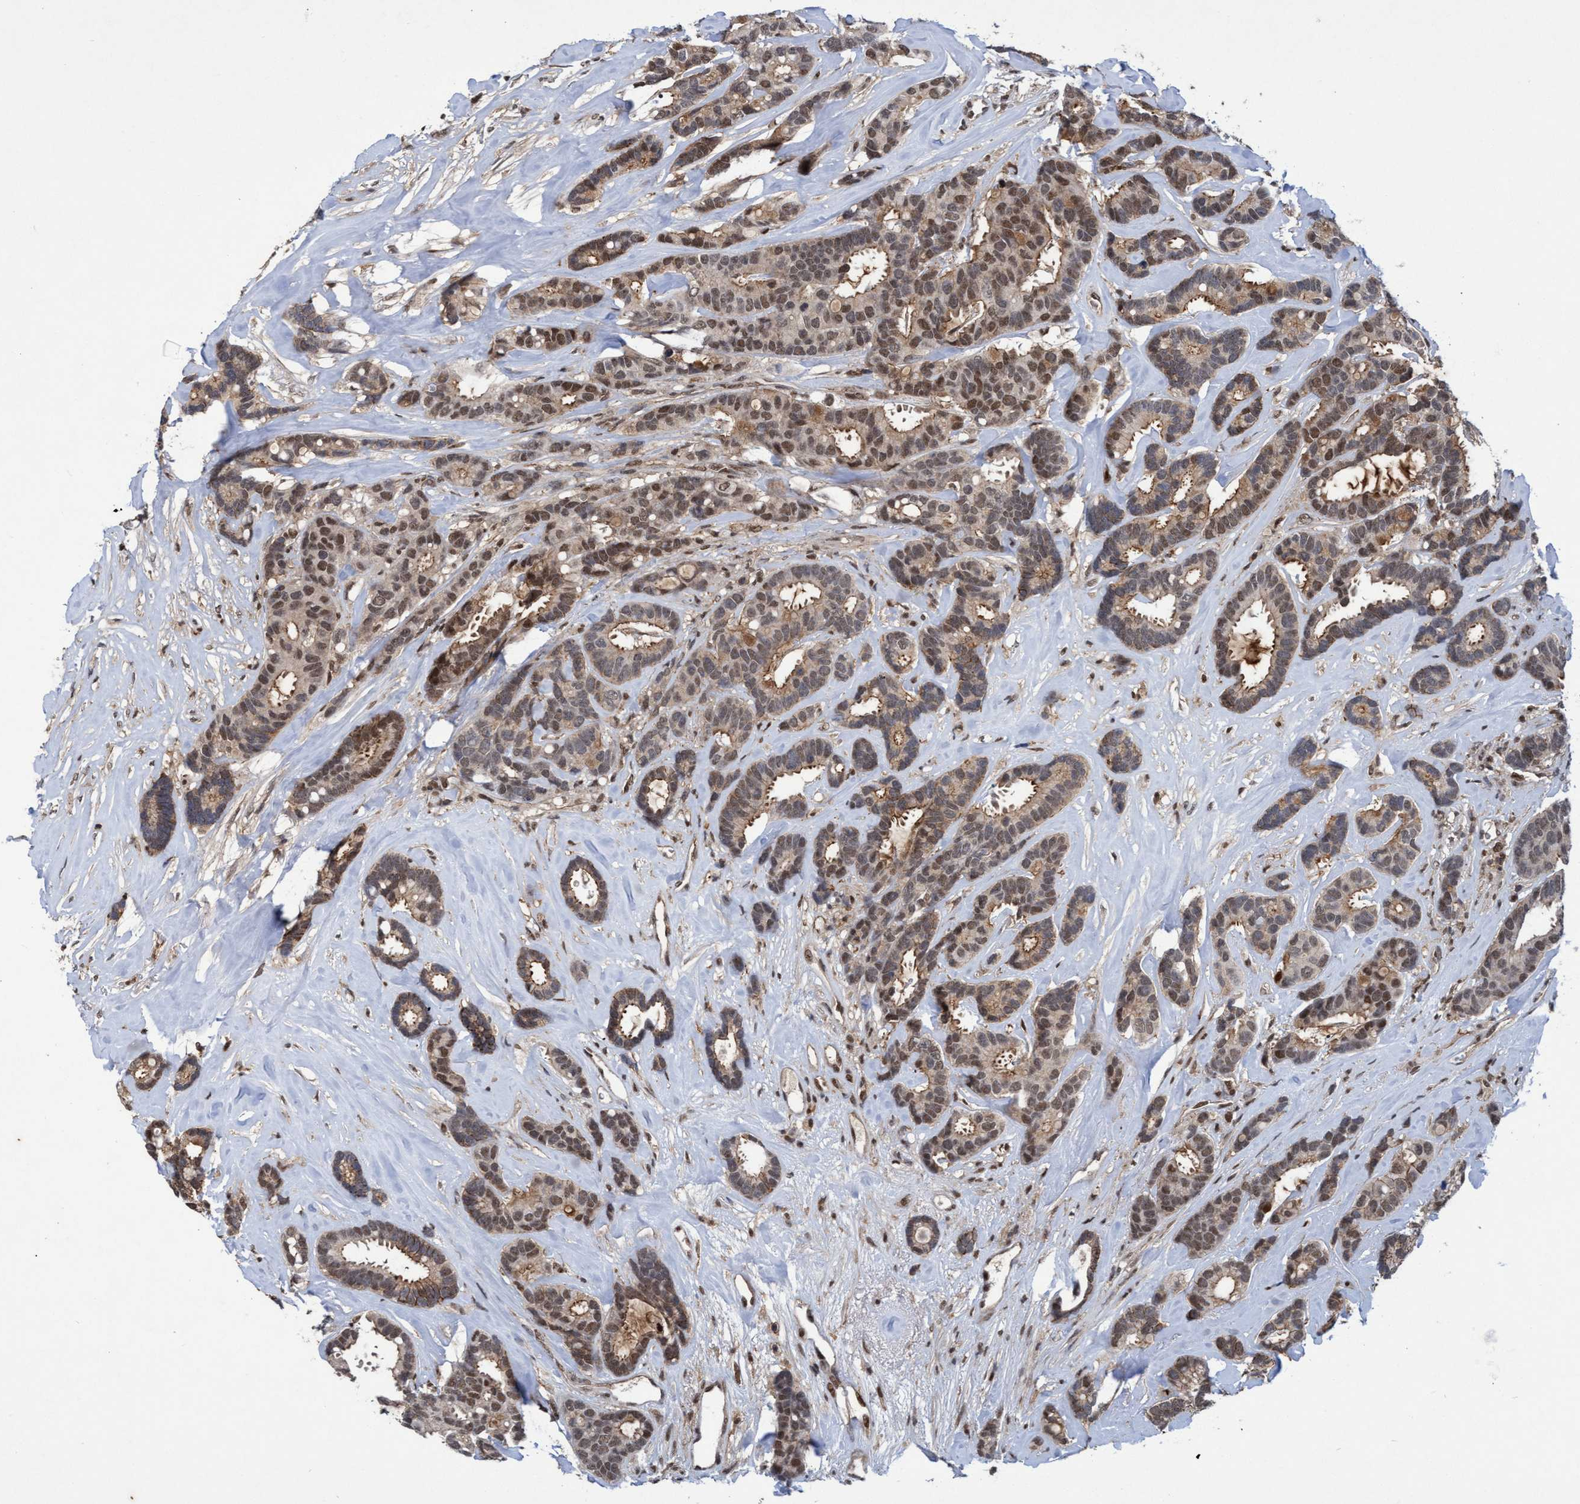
{"staining": {"intensity": "moderate", "quantity": ">75%", "location": "cytoplasmic/membranous,nuclear"}, "tissue": "breast cancer", "cell_type": "Tumor cells", "image_type": "cancer", "snomed": [{"axis": "morphology", "description": "Duct carcinoma"}, {"axis": "topography", "description": "Breast"}], "caption": "Immunohistochemical staining of breast cancer reveals medium levels of moderate cytoplasmic/membranous and nuclear positivity in about >75% of tumor cells.", "gene": "GTF2F1", "patient": {"sex": "female", "age": 87}}